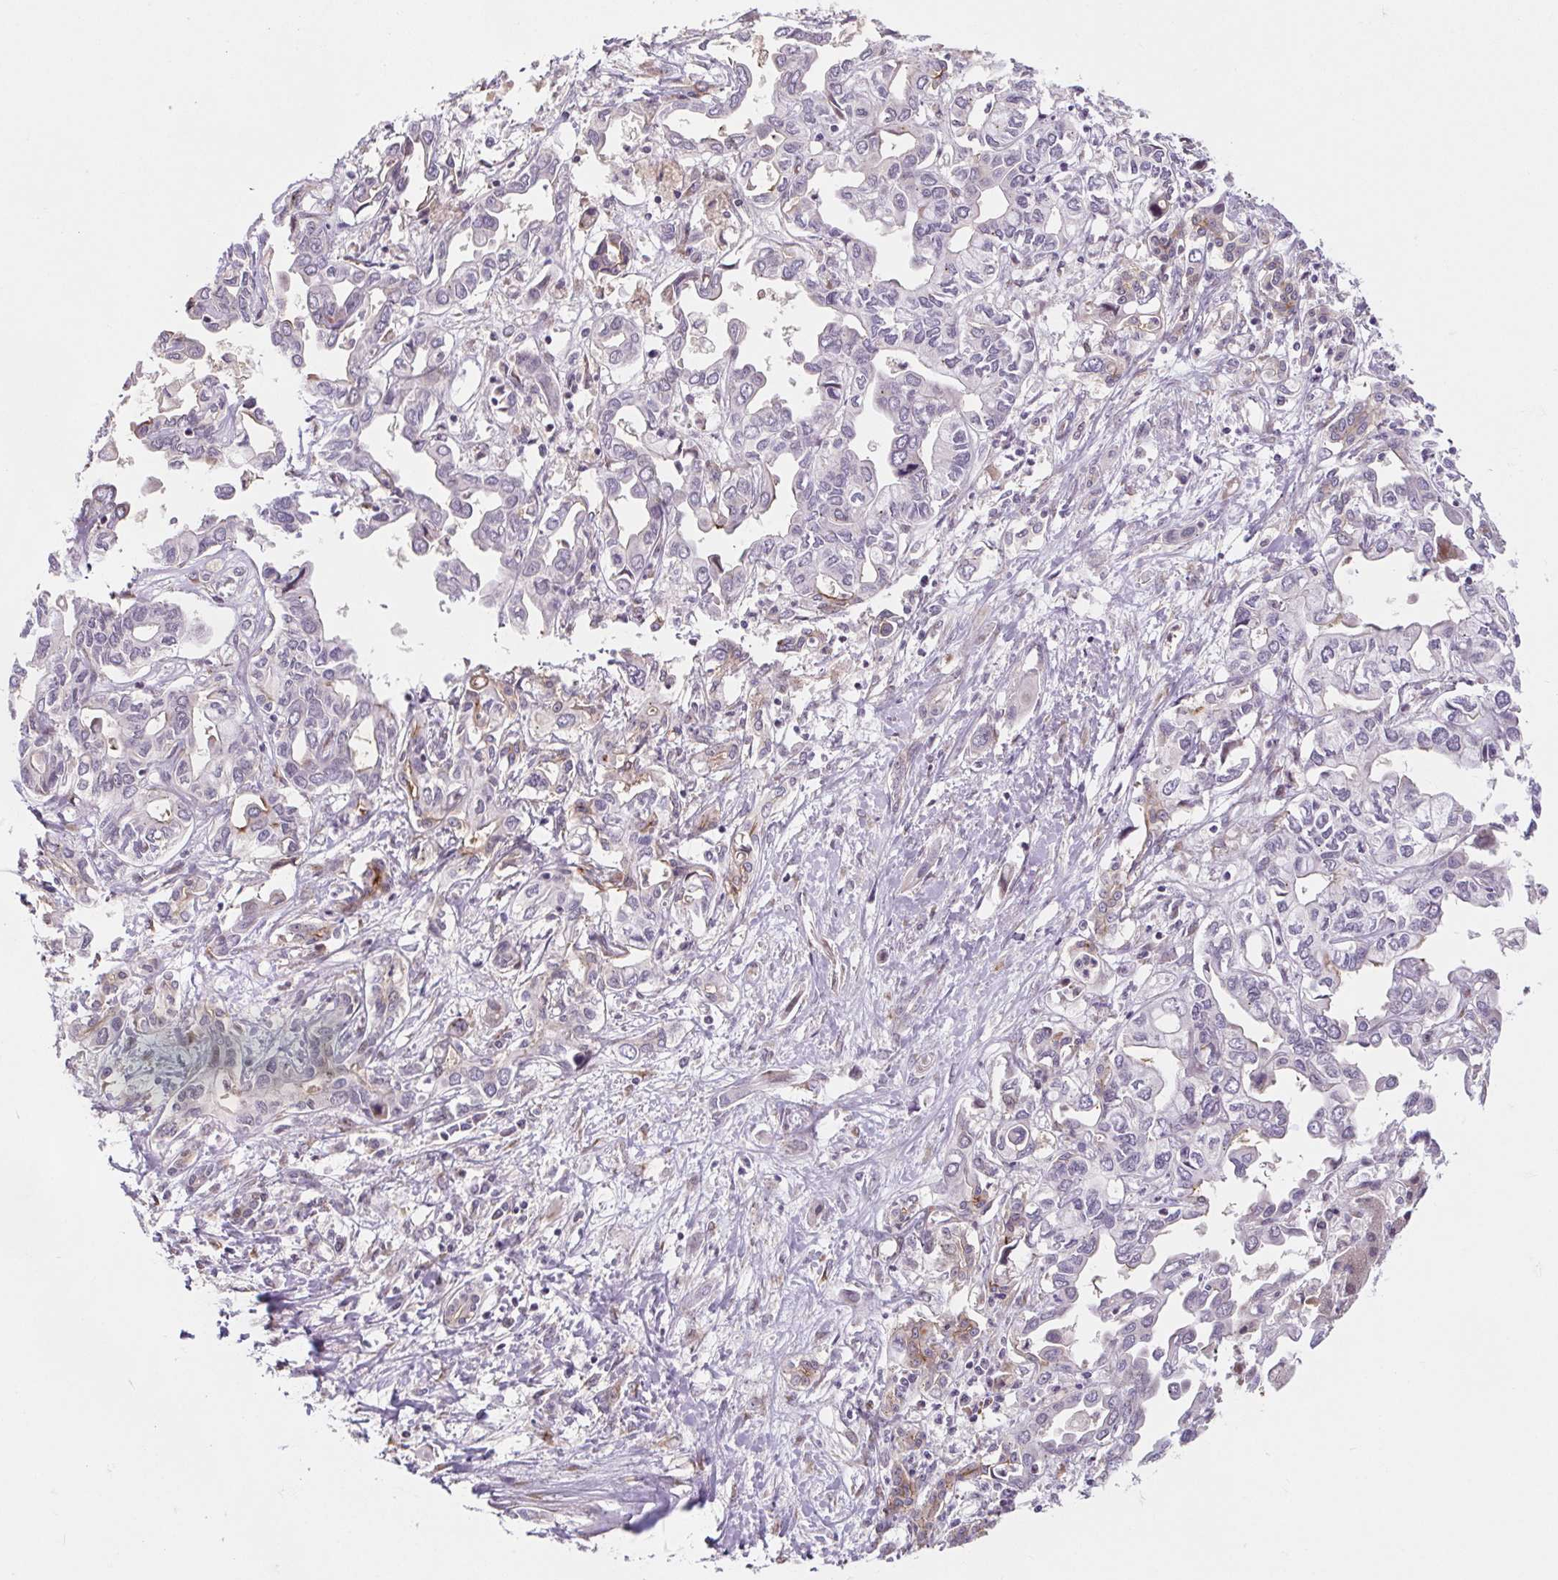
{"staining": {"intensity": "negative", "quantity": "none", "location": "none"}, "tissue": "liver cancer", "cell_type": "Tumor cells", "image_type": "cancer", "snomed": [{"axis": "morphology", "description": "Cholangiocarcinoma"}, {"axis": "topography", "description": "Liver"}], "caption": "The micrograph reveals no staining of tumor cells in liver cholangiocarcinoma. Brightfield microscopy of IHC stained with DAB (3,3'-diaminobenzidine) (brown) and hematoxylin (blue), captured at high magnification.", "gene": "LYPD5", "patient": {"sex": "female", "age": 64}}